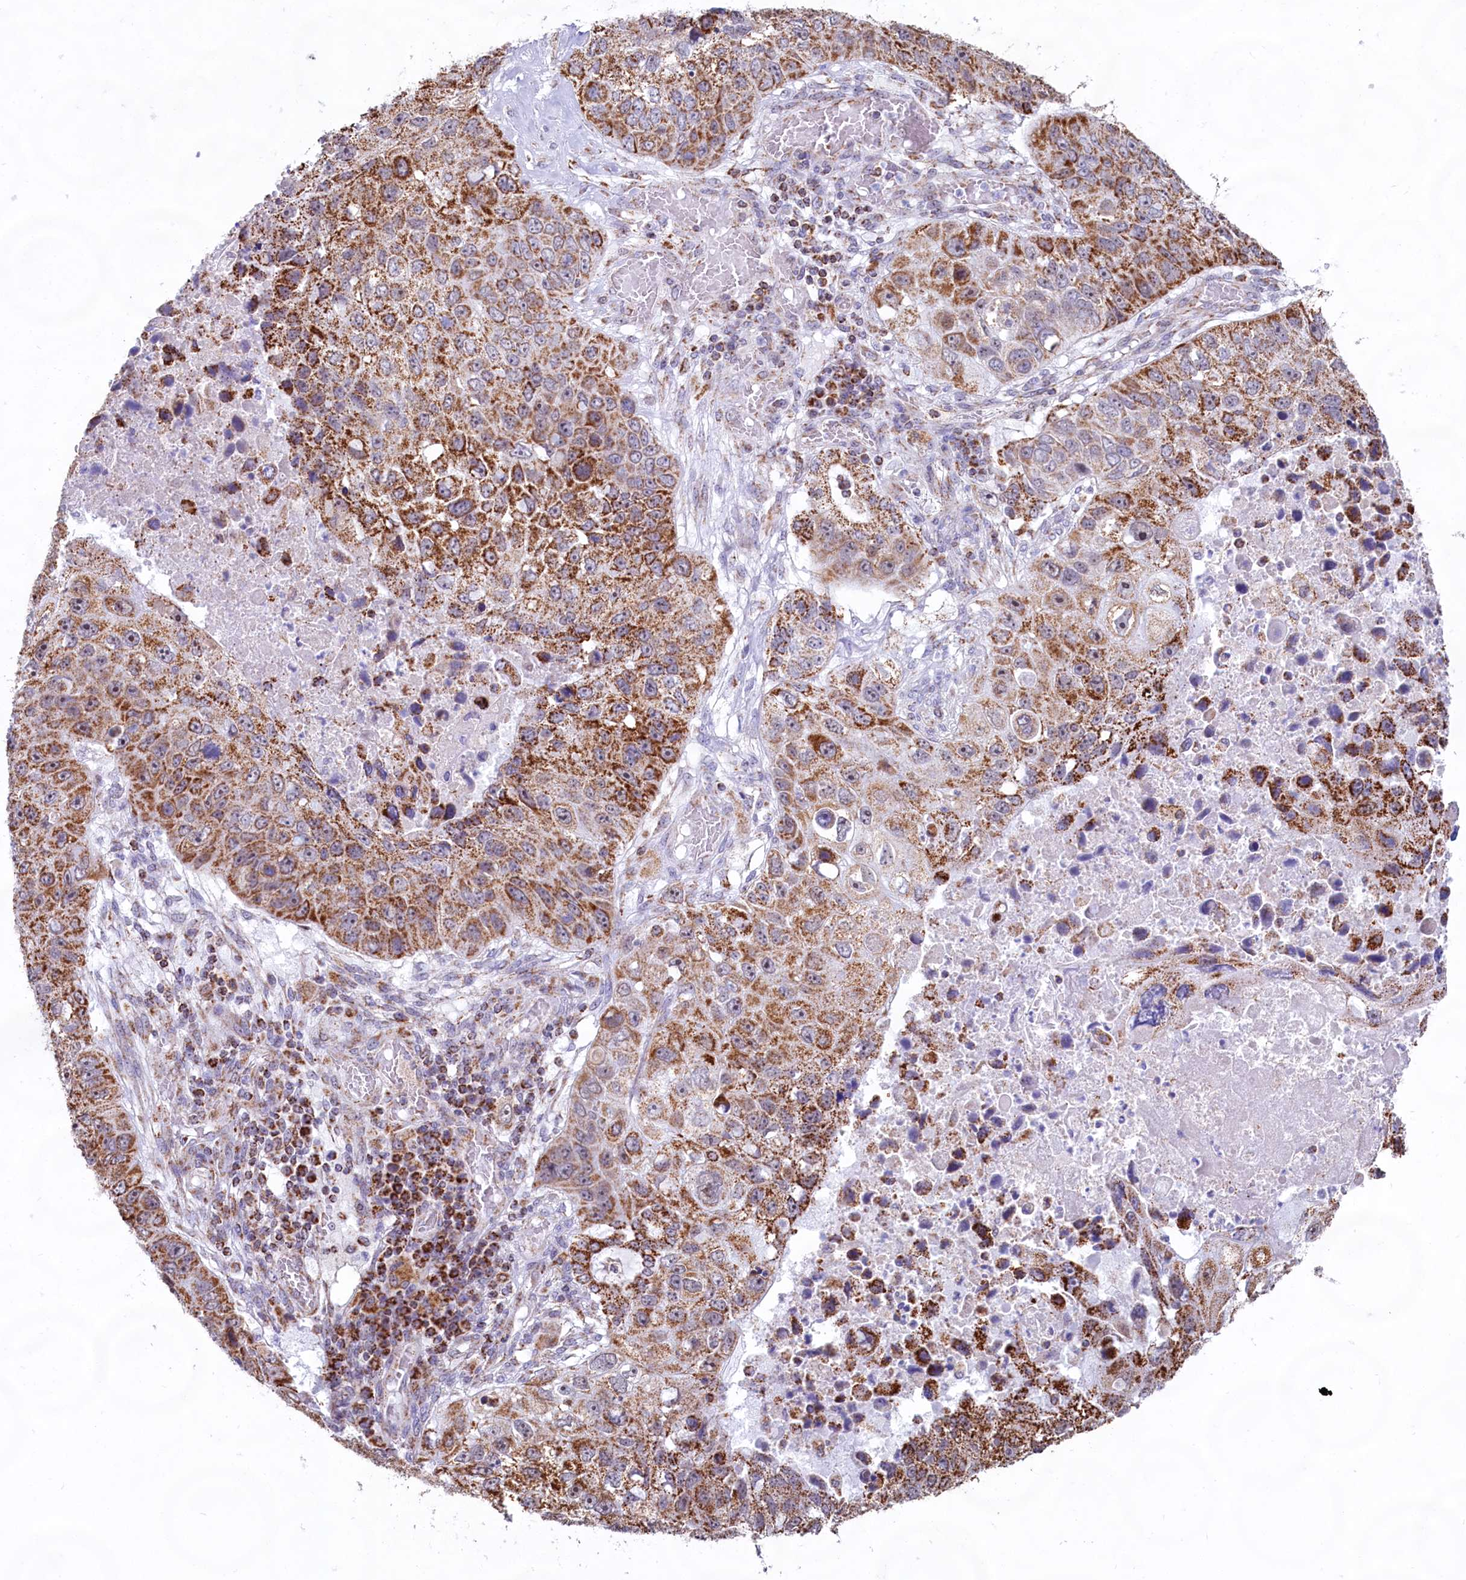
{"staining": {"intensity": "moderate", "quantity": ">75%", "location": "cytoplasmic/membranous"}, "tissue": "lung cancer", "cell_type": "Tumor cells", "image_type": "cancer", "snomed": [{"axis": "morphology", "description": "Squamous cell carcinoma, NOS"}, {"axis": "topography", "description": "Lung"}], "caption": "Protein analysis of lung cancer tissue displays moderate cytoplasmic/membranous expression in about >75% of tumor cells. The staining was performed using DAB (3,3'-diaminobenzidine), with brown indicating positive protein expression. Nuclei are stained blue with hematoxylin.", "gene": "C1D", "patient": {"sex": "male", "age": 61}}